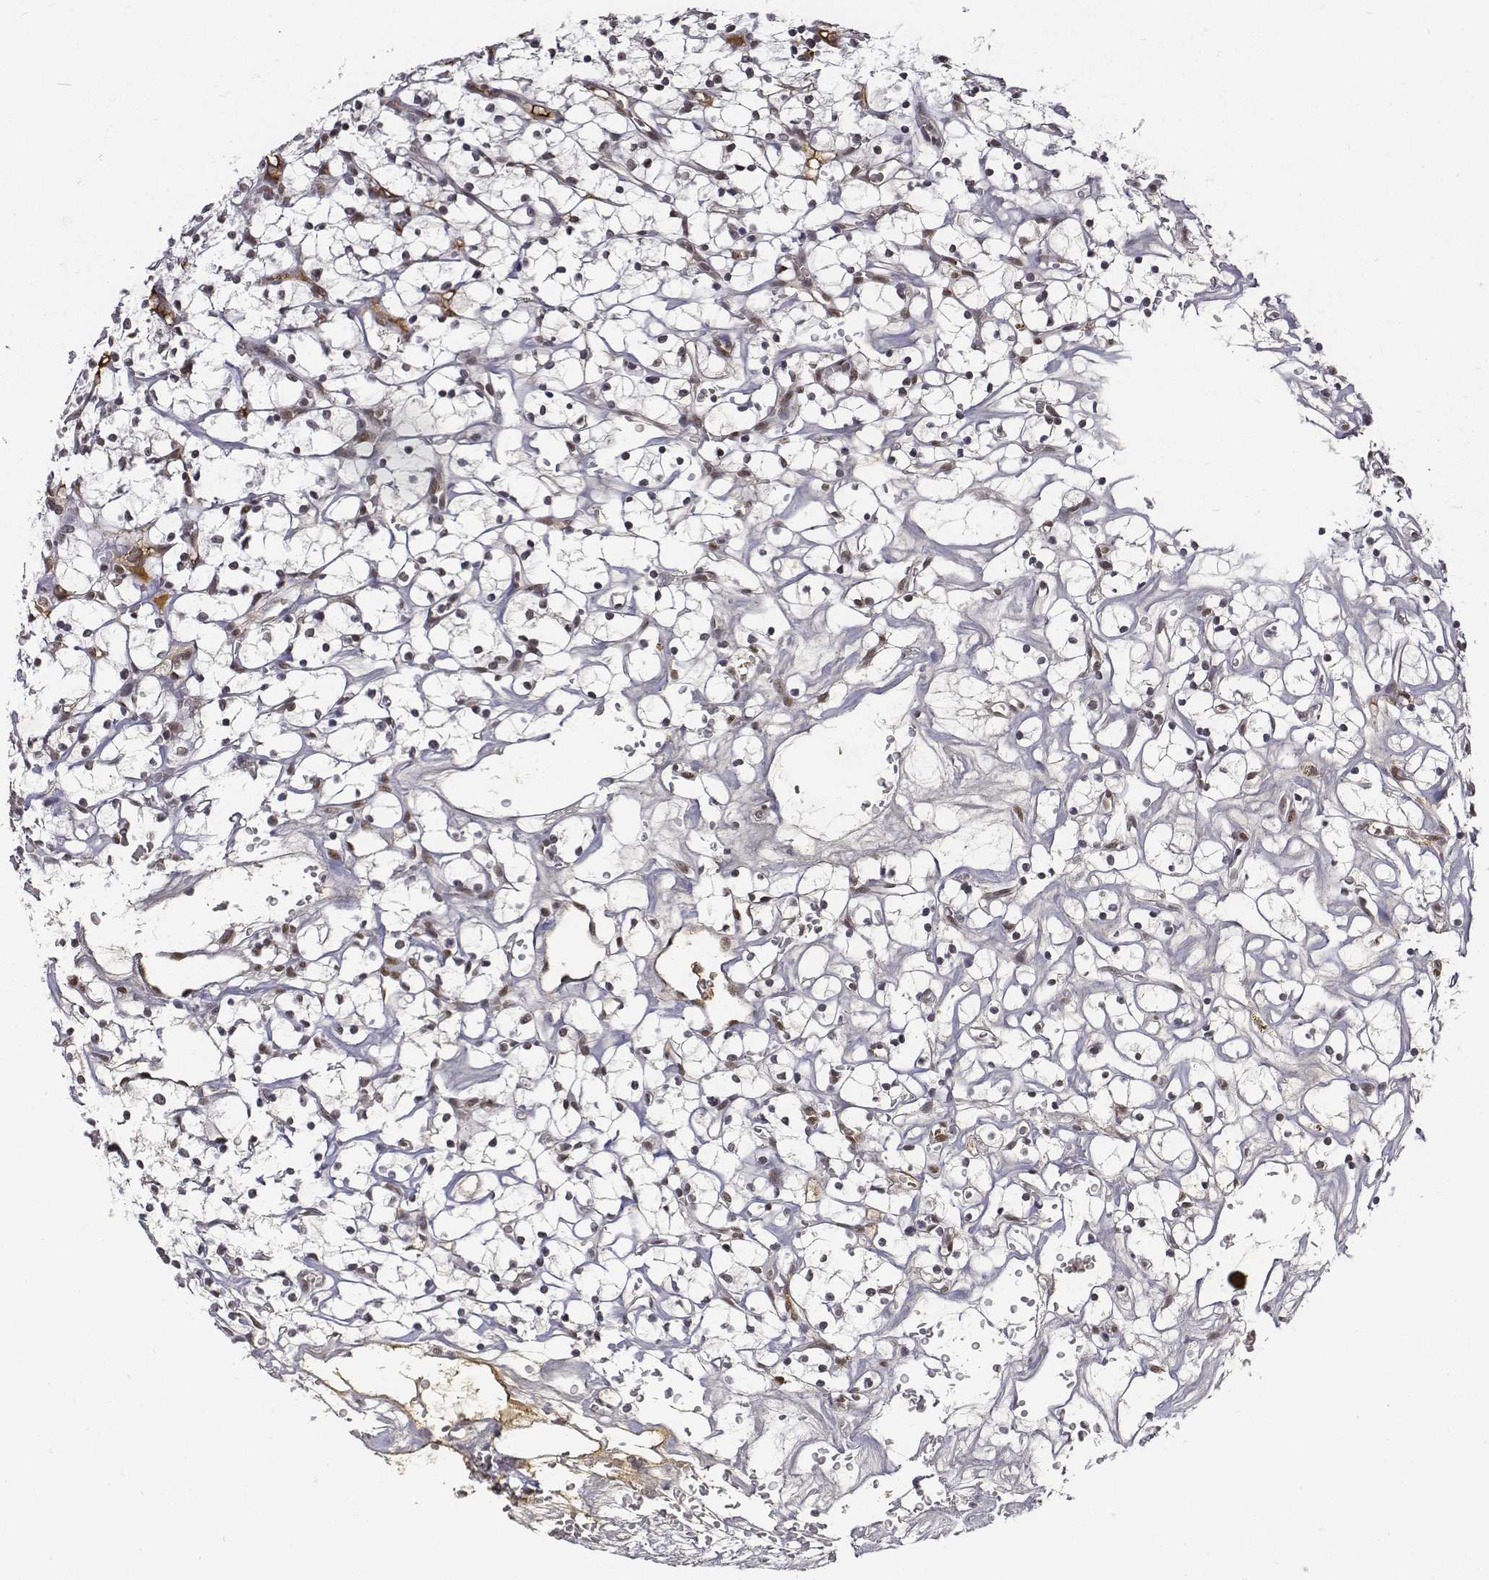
{"staining": {"intensity": "moderate", "quantity": ">75%", "location": "nuclear"}, "tissue": "renal cancer", "cell_type": "Tumor cells", "image_type": "cancer", "snomed": [{"axis": "morphology", "description": "Adenocarcinoma, NOS"}, {"axis": "topography", "description": "Kidney"}], "caption": "Renal adenocarcinoma was stained to show a protein in brown. There is medium levels of moderate nuclear positivity in about >75% of tumor cells.", "gene": "ATRX", "patient": {"sex": "female", "age": 64}}